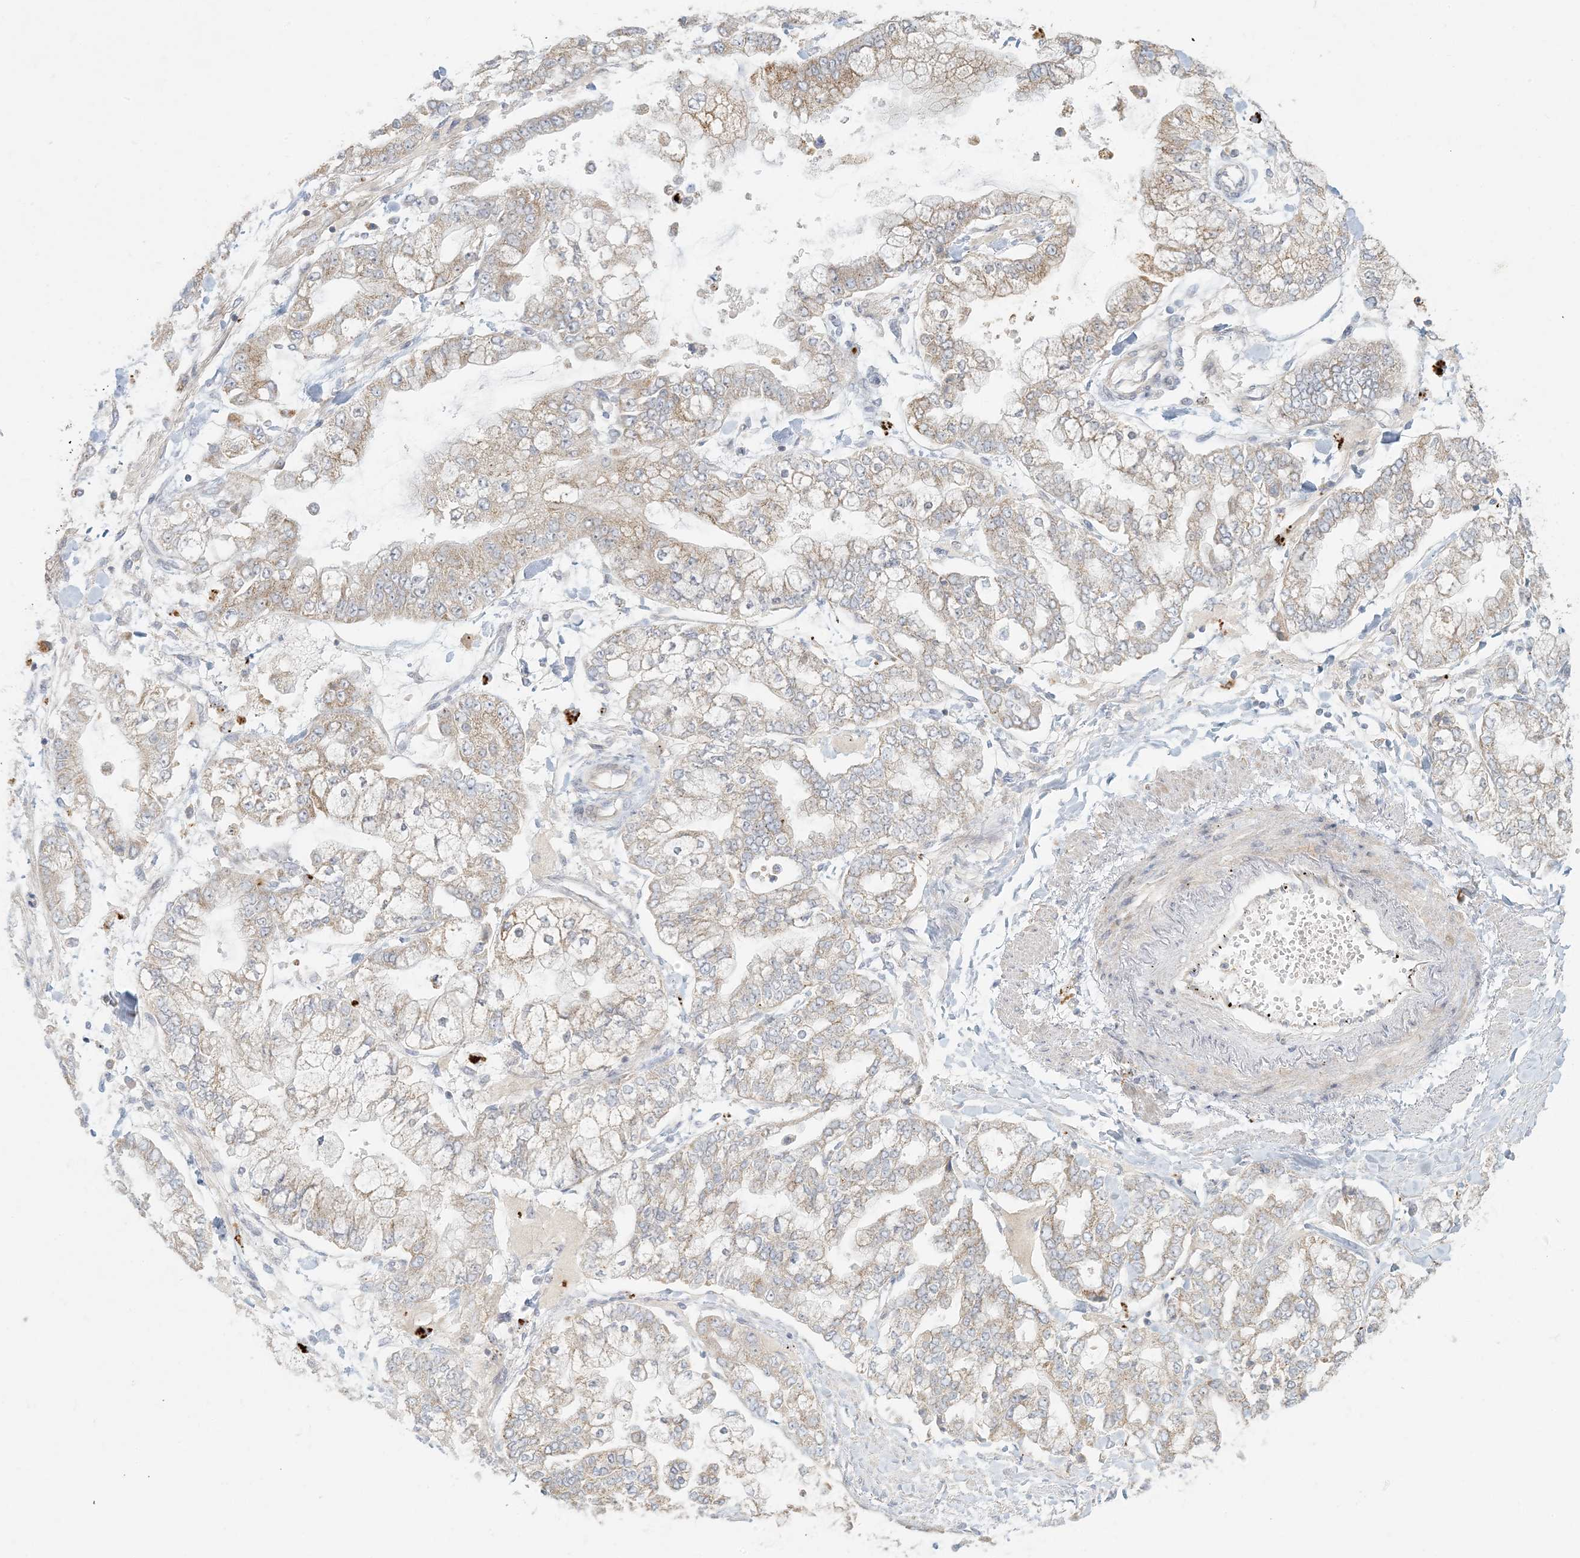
{"staining": {"intensity": "moderate", "quantity": "25%-75%", "location": "cytoplasmic/membranous"}, "tissue": "stomach cancer", "cell_type": "Tumor cells", "image_type": "cancer", "snomed": [{"axis": "morphology", "description": "Normal tissue, NOS"}, {"axis": "morphology", "description": "Adenocarcinoma, NOS"}, {"axis": "topography", "description": "Stomach, upper"}, {"axis": "topography", "description": "Stomach"}], "caption": "High-magnification brightfield microscopy of stomach adenocarcinoma stained with DAB (3,3'-diaminobenzidine) (brown) and counterstained with hematoxylin (blue). tumor cells exhibit moderate cytoplasmic/membranous staining is seen in about25%-75% of cells.", "gene": "MCAT", "patient": {"sex": "male", "age": 76}}